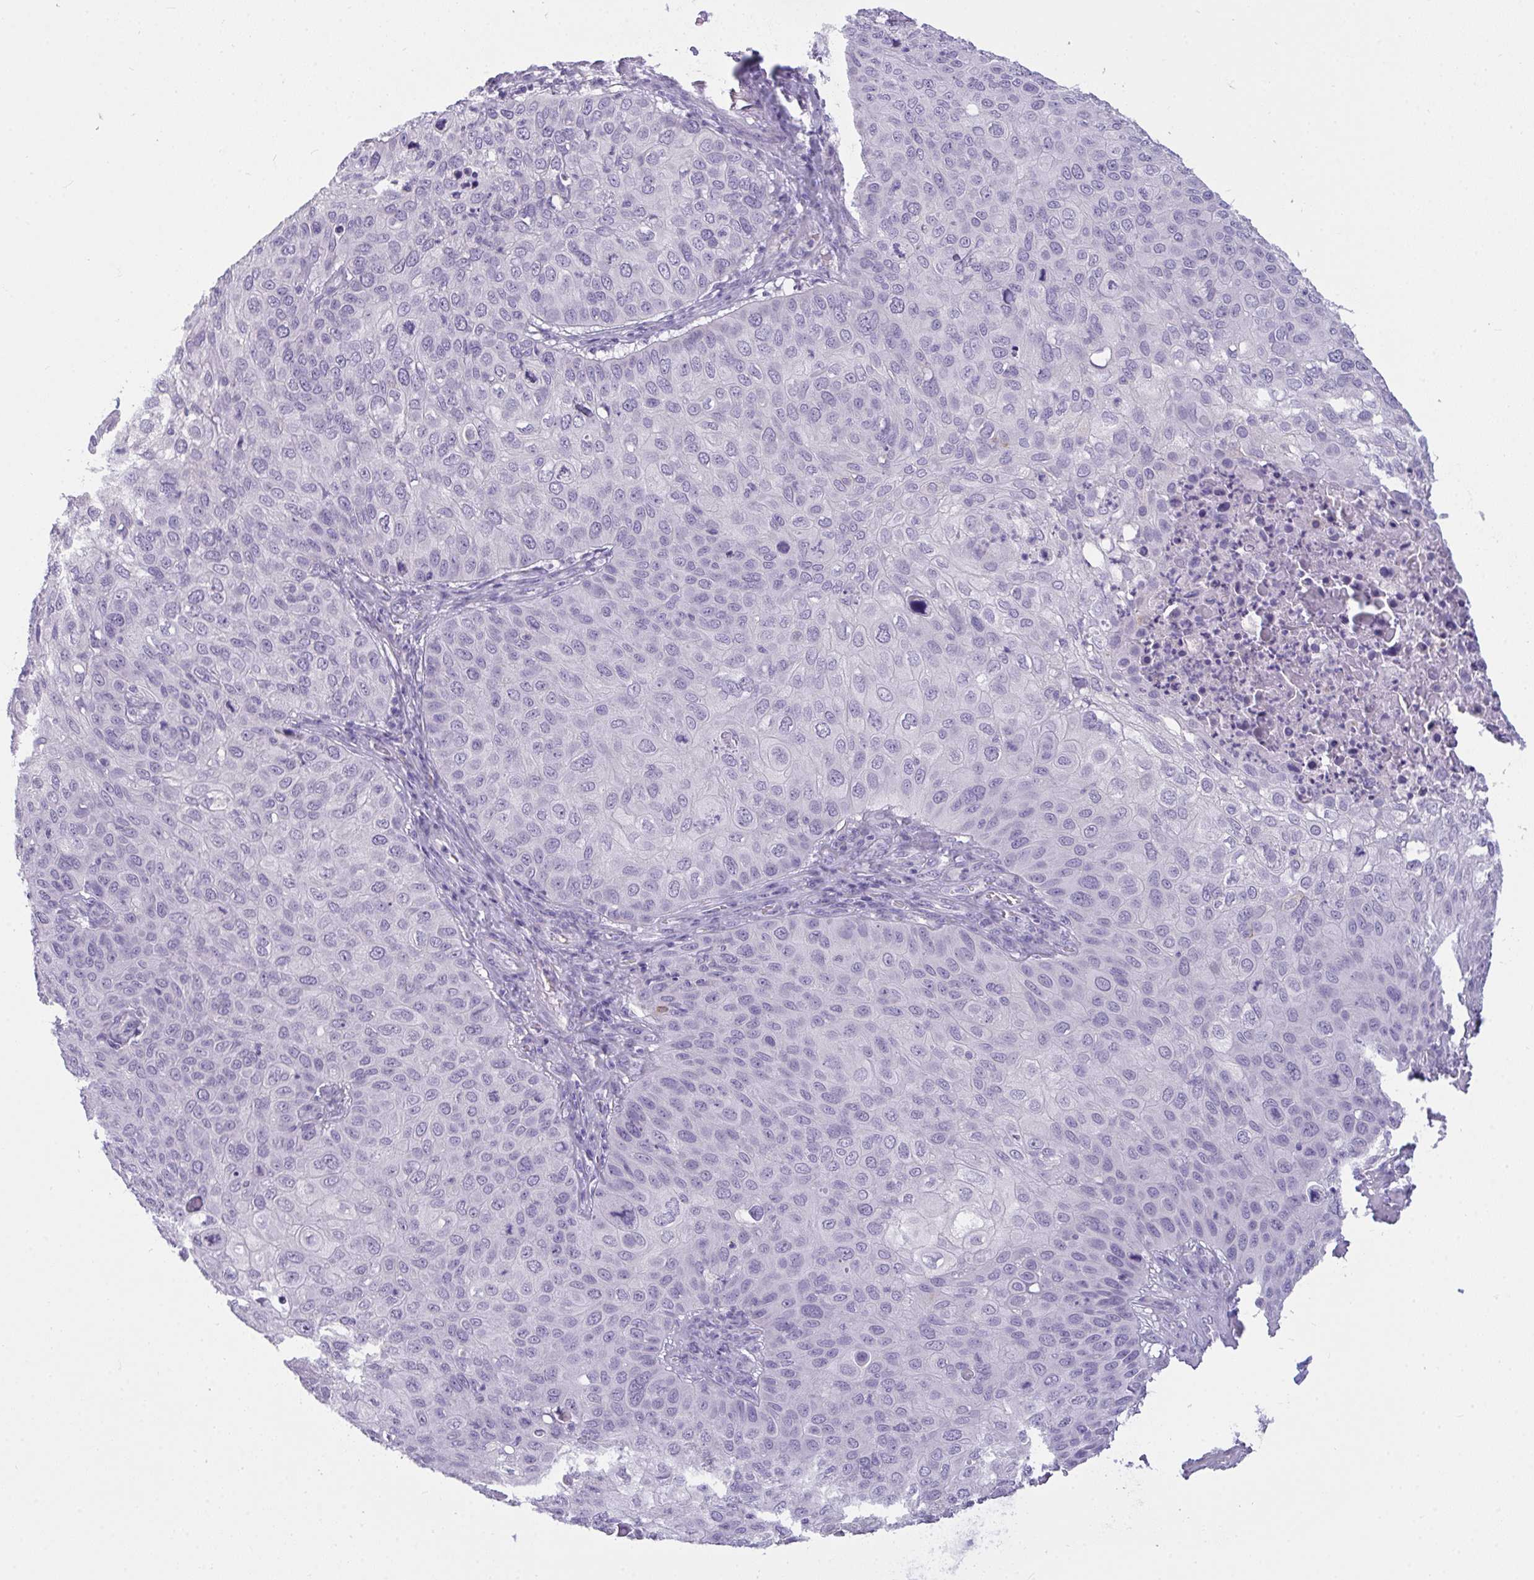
{"staining": {"intensity": "negative", "quantity": "none", "location": "none"}, "tissue": "skin cancer", "cell_type": "Tumor cells", "image_type": "cancer", "snomed": [{"axis": "morphology", "description": "Squamous cell carcinoma, NOS"}, {"axis": "topography", "description": "Skin"}], "caption": "Human skin cancer stained for a protein using IHC displays no expression in tumor cells.", "gene": "SEMA6B", "patient": {"sex": "male", "age": 87}}